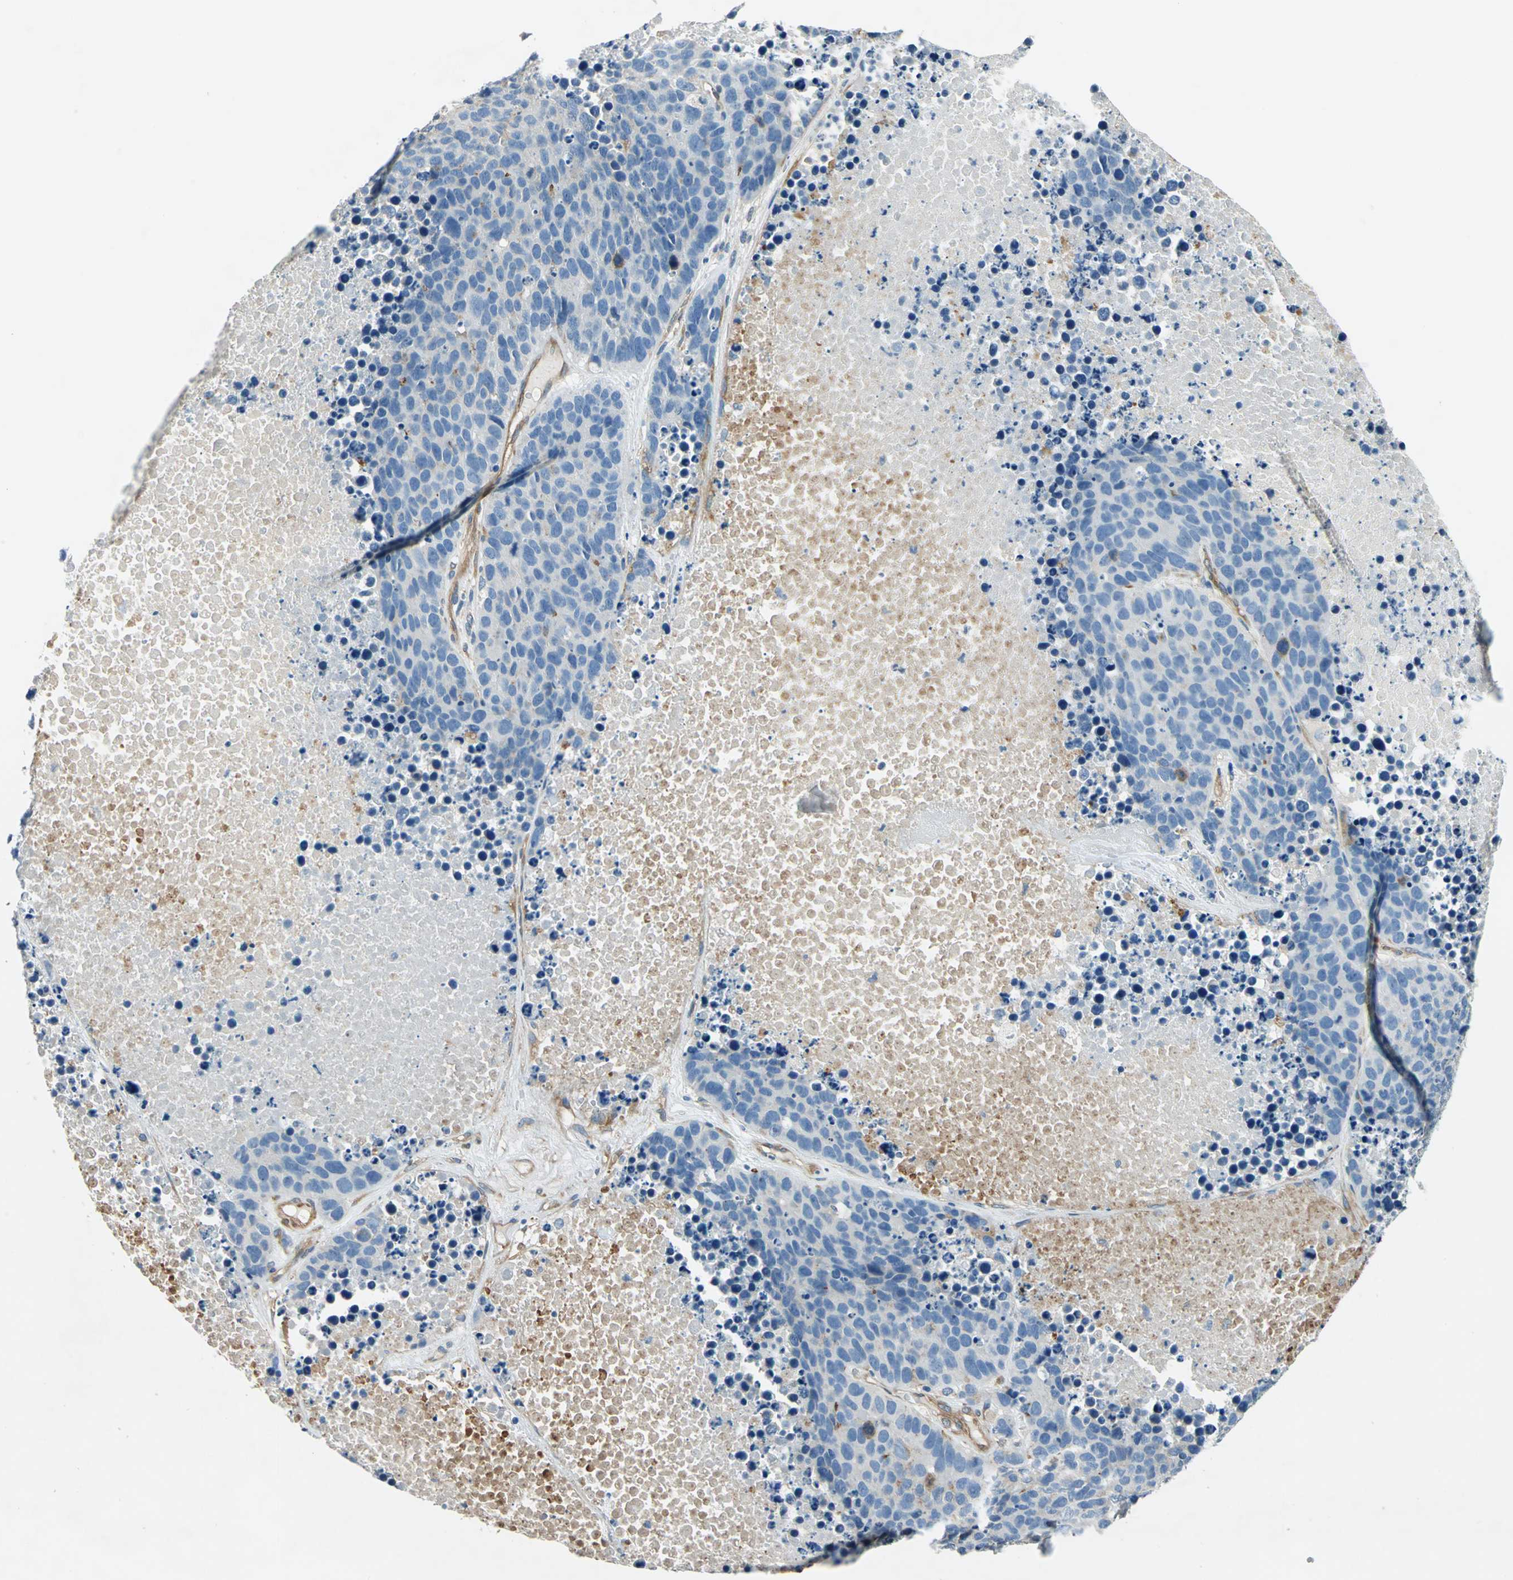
{"staining": {"intensity": "negative", "quantity": "none", "location": "none"}, "tissue": "carcinoid", "cell_type": "Tumor cells", "image_type": "cancer", "snomed": [{"axis": "morphology", "description": "Carcinoid, malignant, NOS"}, {"axis": "topography", "description": "Lung"}], "caption": "IHC photomicrograph of human carcinoid stained for a protein (brown), which shows no staining in tumor cells.", "gene": "CDC42EP1", "patient": {"sex": "male", "age": 60}}